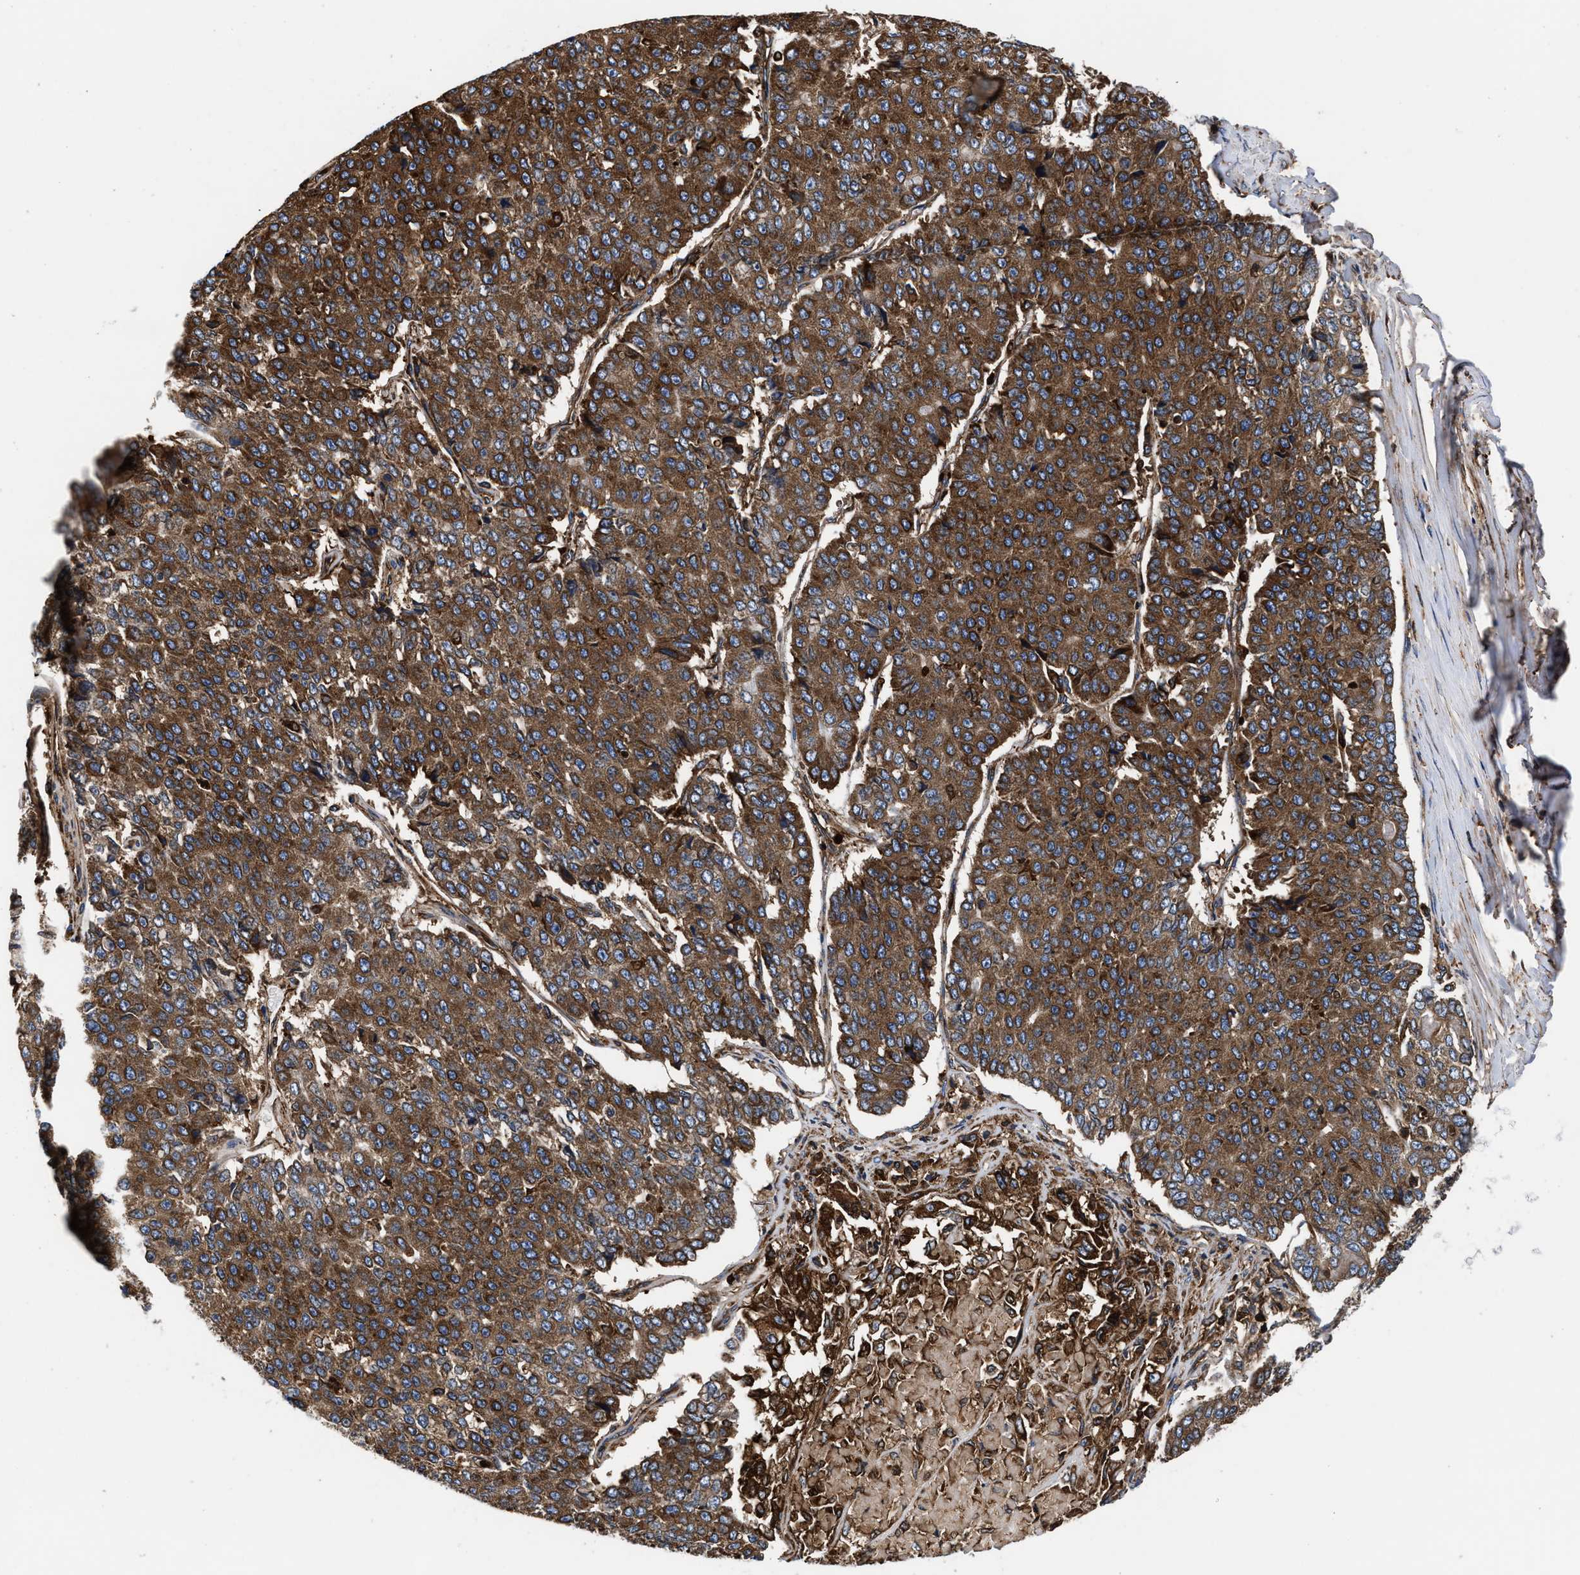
{"staining": {"intensity": "strong", "quantity": ">75%", "location": "cytoplasmic/membranous"}, "tissue": "pancreatic cancer", "cell_type": "Tumor cells", "image_type": "cancer", "snomed": [{"axis": "morphology", "description": "Adenocarcinoma, NOS"}, {"axis": "topography", "description": "Pancreas"}], "caption": "This micrograph displays IHC staining of pancreatic adenocarcinoma, with high strong cytoplasmic/membranous expression in about >75% of tumor cells.", "gene": "KYAT1", "patient": {"sex": "male", "age": 50}}